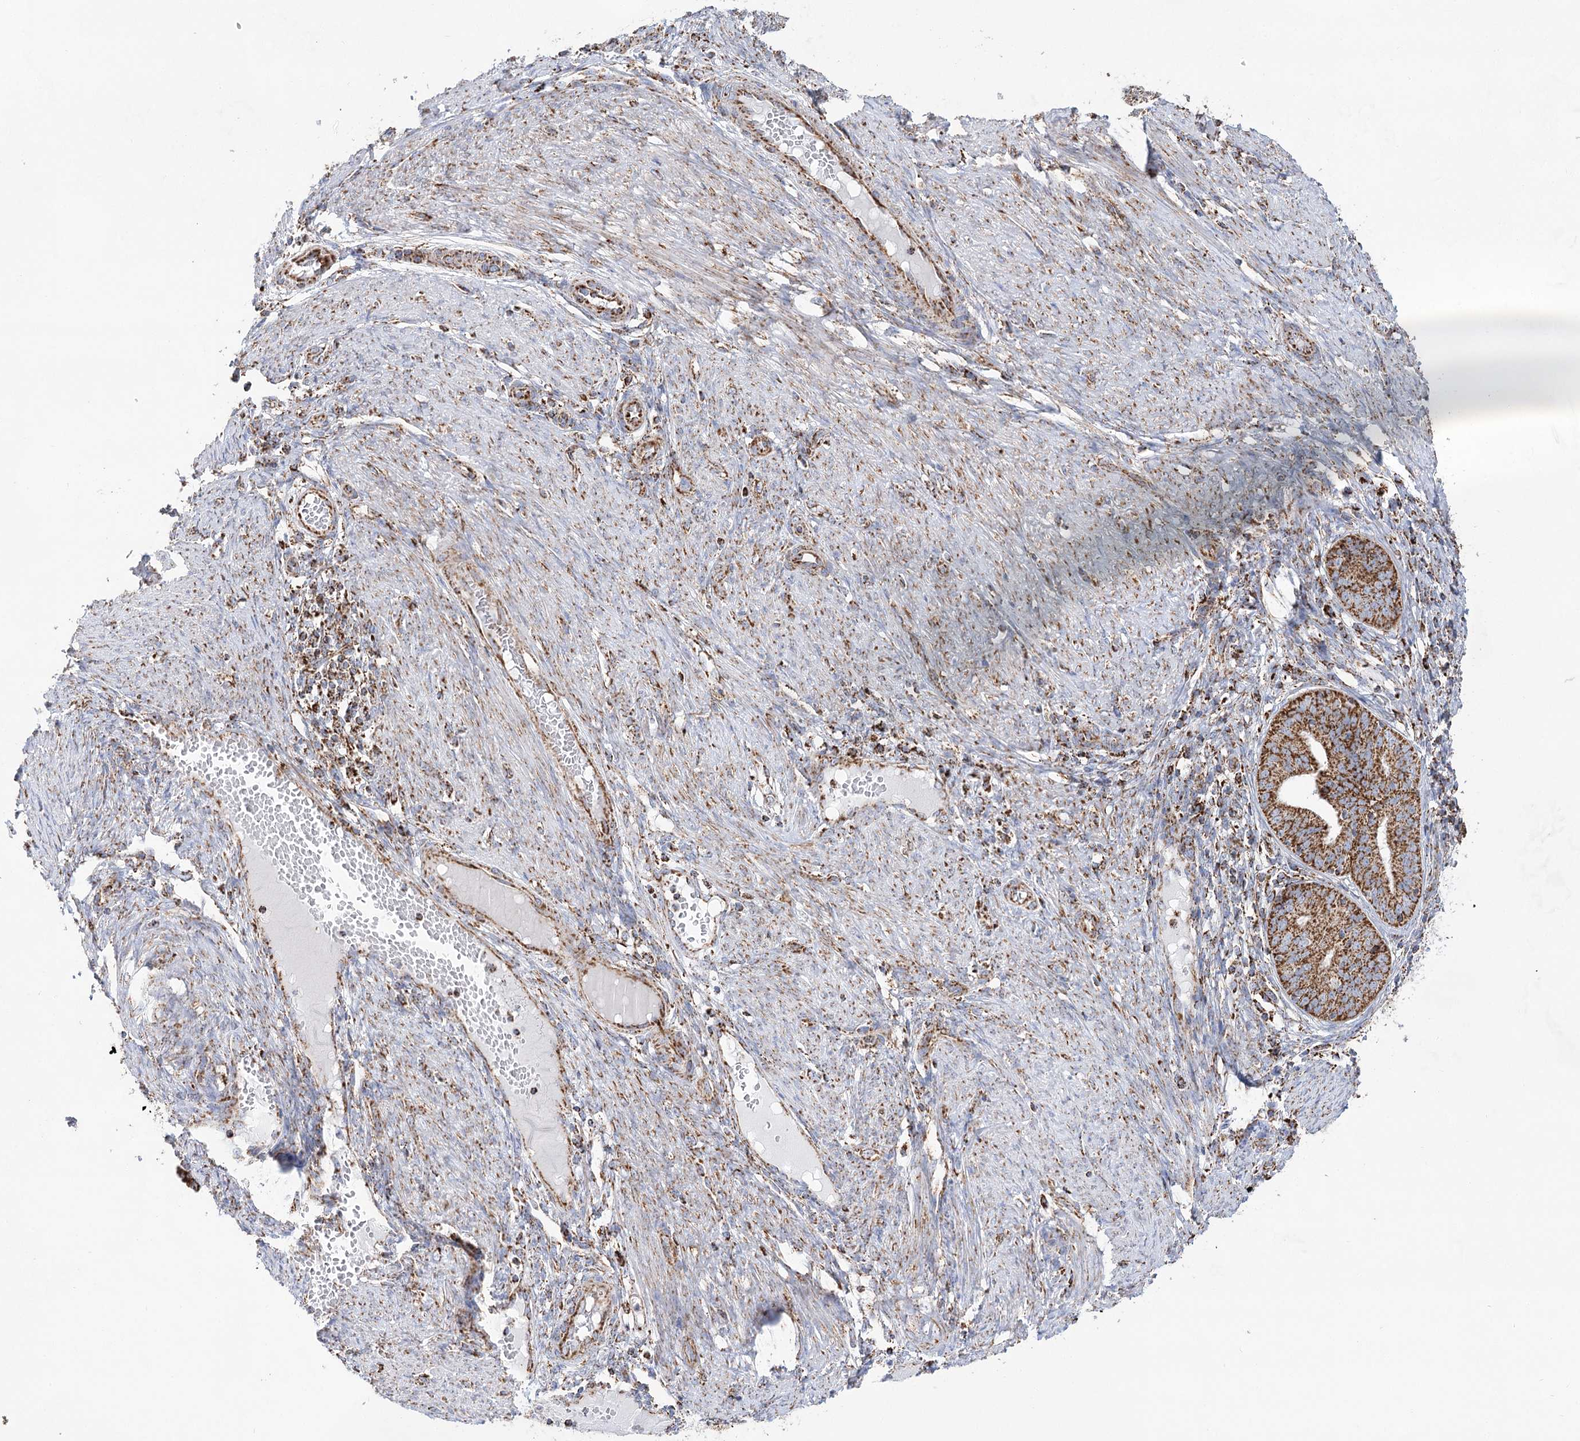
{"staining": {"intensity": "strong", "quantity": ">75%", "location": "cytoplasmic/membranous"}, "tissue": "endometrial cancer", "cell_type": "Tumor cells", "image_type": "cancer", "snomed": [{"axis": "morphology", "description": "Adenocarcinoma, NOS"}, {"axis": "topography", "description": "Endometrium"}], "caption": "Protein expression analysis of adenocarcinoma (endometrial) reveals strong cytoplasmic/membranous positivity in approximately >75% of tumor cells.", "gene": "NADK2", "patient": {"sex": "female", "age": 51}}